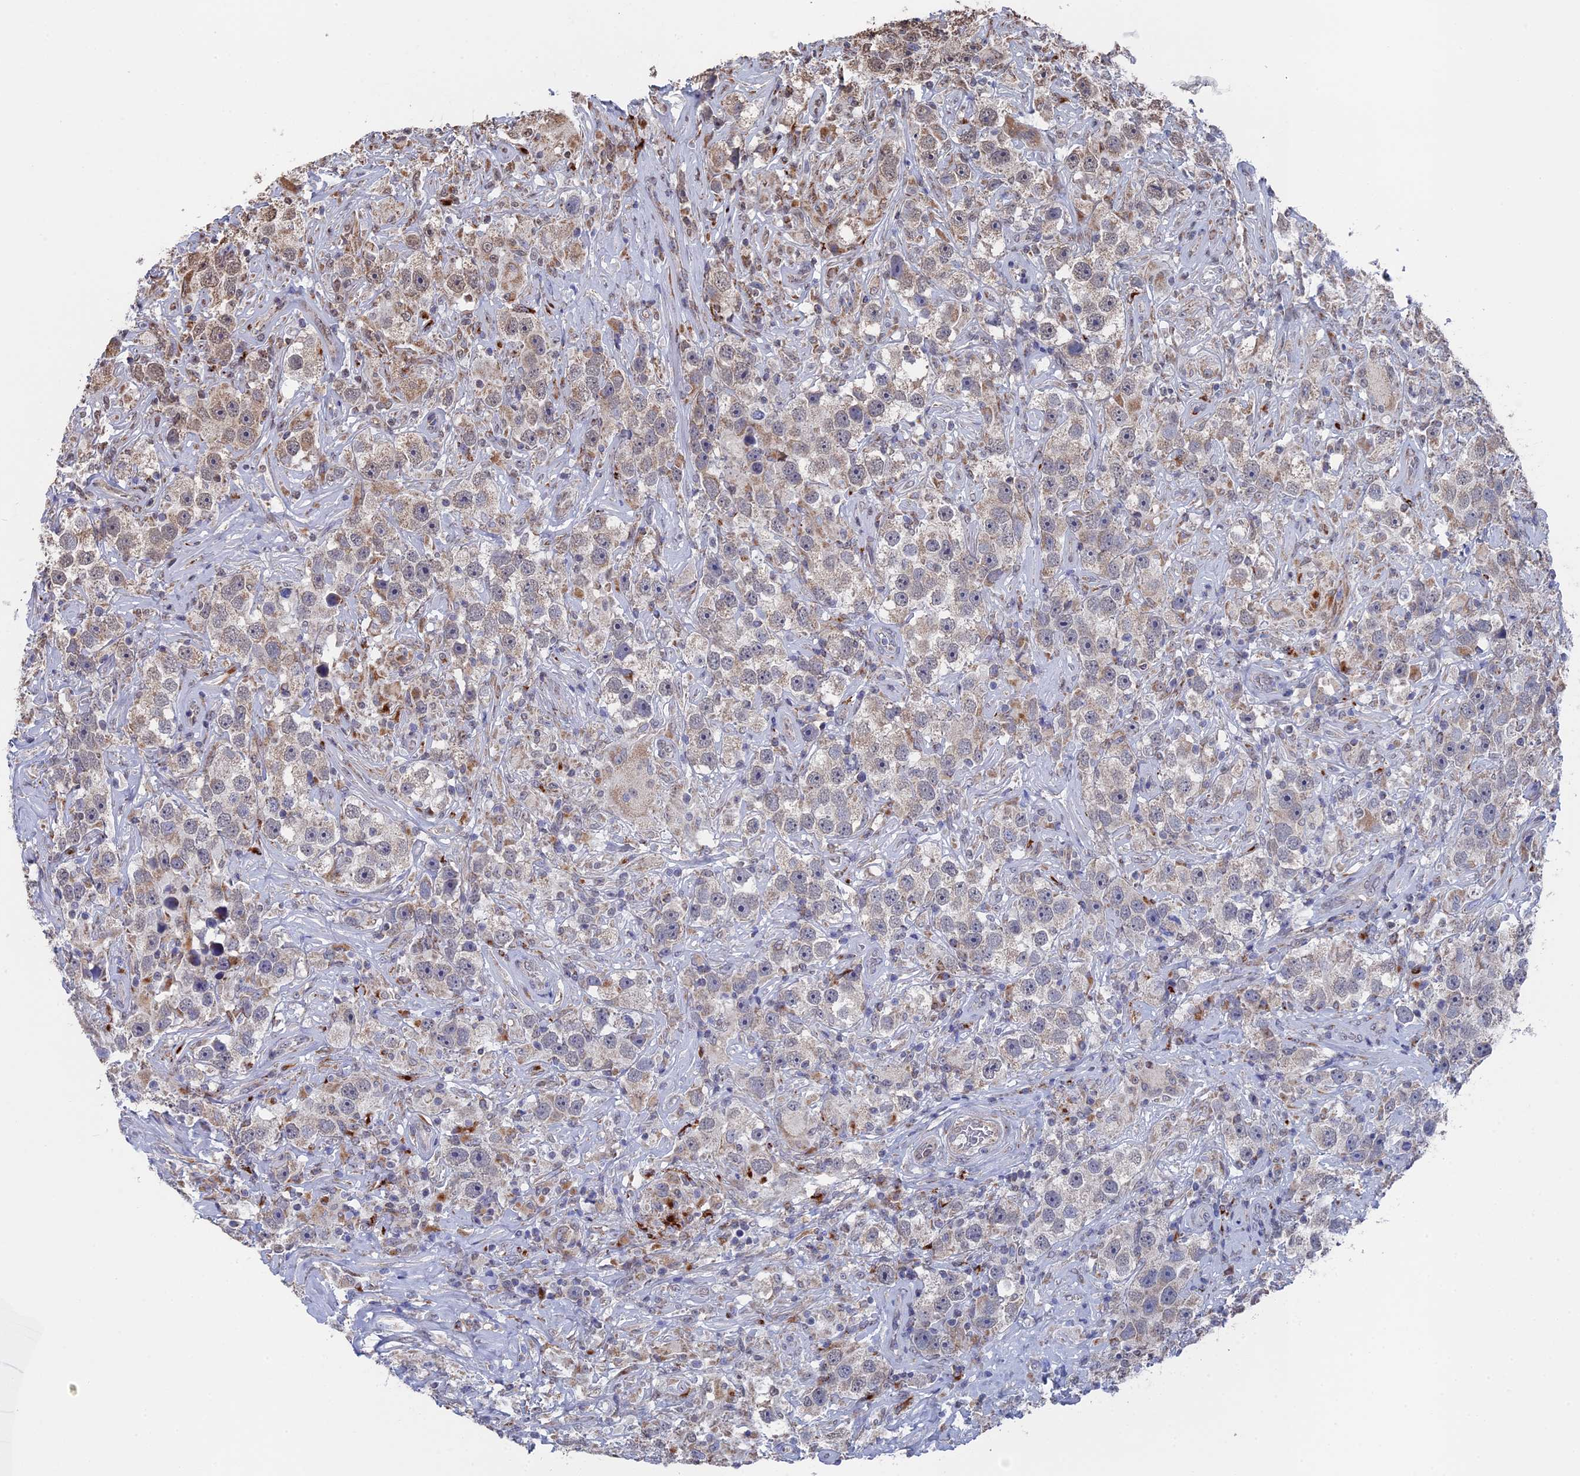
{"staining": {"intensity": "weak", "quantity": "25%-75%", "location": "cytoplasmic/membranous"}, "tissue": "testis cancer", "cell_type": "Tumor cells", "image_type": "cancer", "snomed": [{"axis": "morphology", "description": "Seminoma, NOS"}, {"axis": "topography", "description": "Testis"}], "caption": "About 25%-75% of tumor cells in human testis cancer demonstrate weak cytoplasmic/membranous protein positivity as visualized by brown immunohistochemical staining.", "gene": "SMG9", "patient": {"sex": "male", "age": 49}}